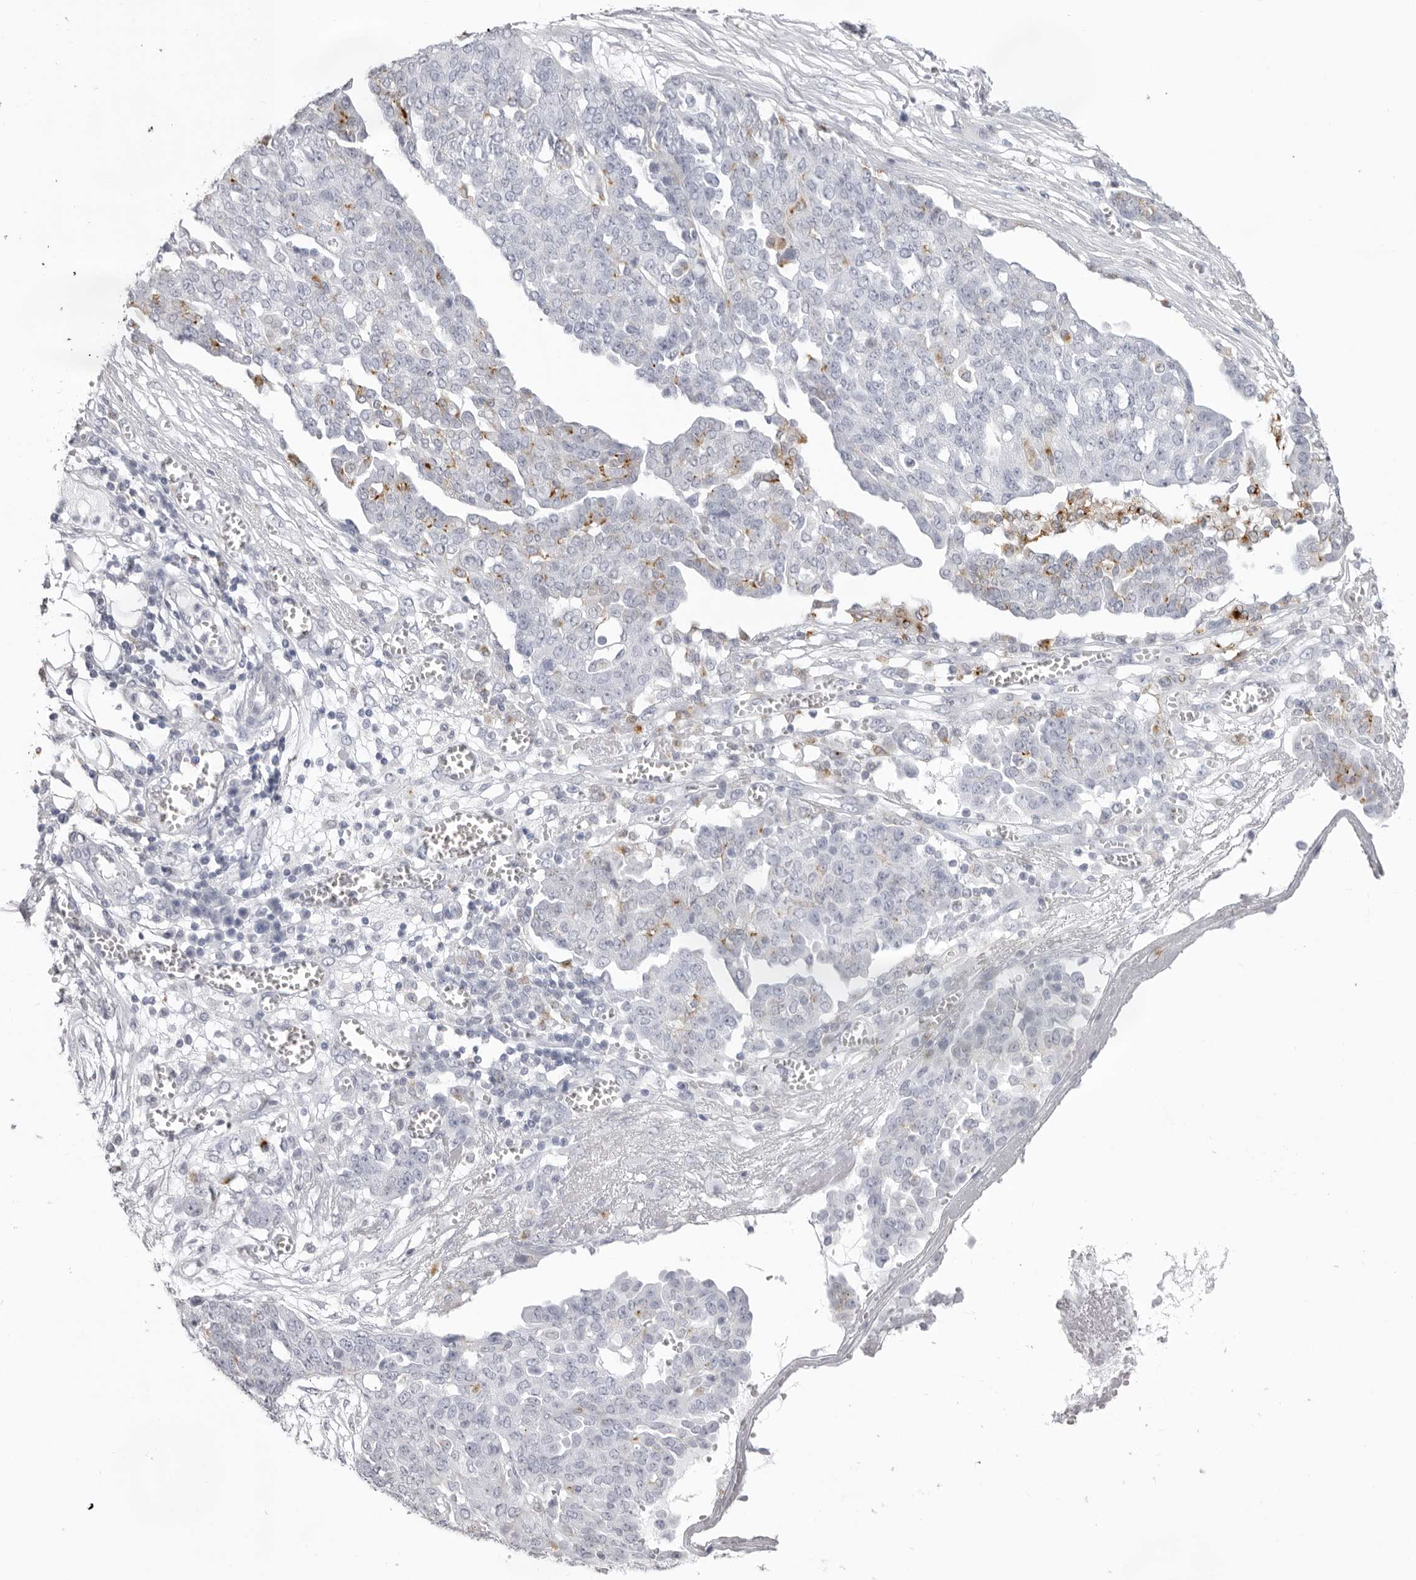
{"staining": {"intensity": "negative", "quantity": "none", "location": "none"}, "tissue": "ovarian cancer", "cell_type": "Tumor cells", "image_type": "cancer", "snomed": [{"axis": "morphology", "description": "Cystadenocarcinoma, serous, NOS"}, {"axis": "topography", "description": "Soft tissue"}, {"axis": "topography", "description": "Ovary"}], "caption": "This is an immunohistochemistry histopathology image of human ovarian cancer. There is no expression in tumor cells.", "gene": "IL25", "patient": {"sex": "female", "age": 57}}